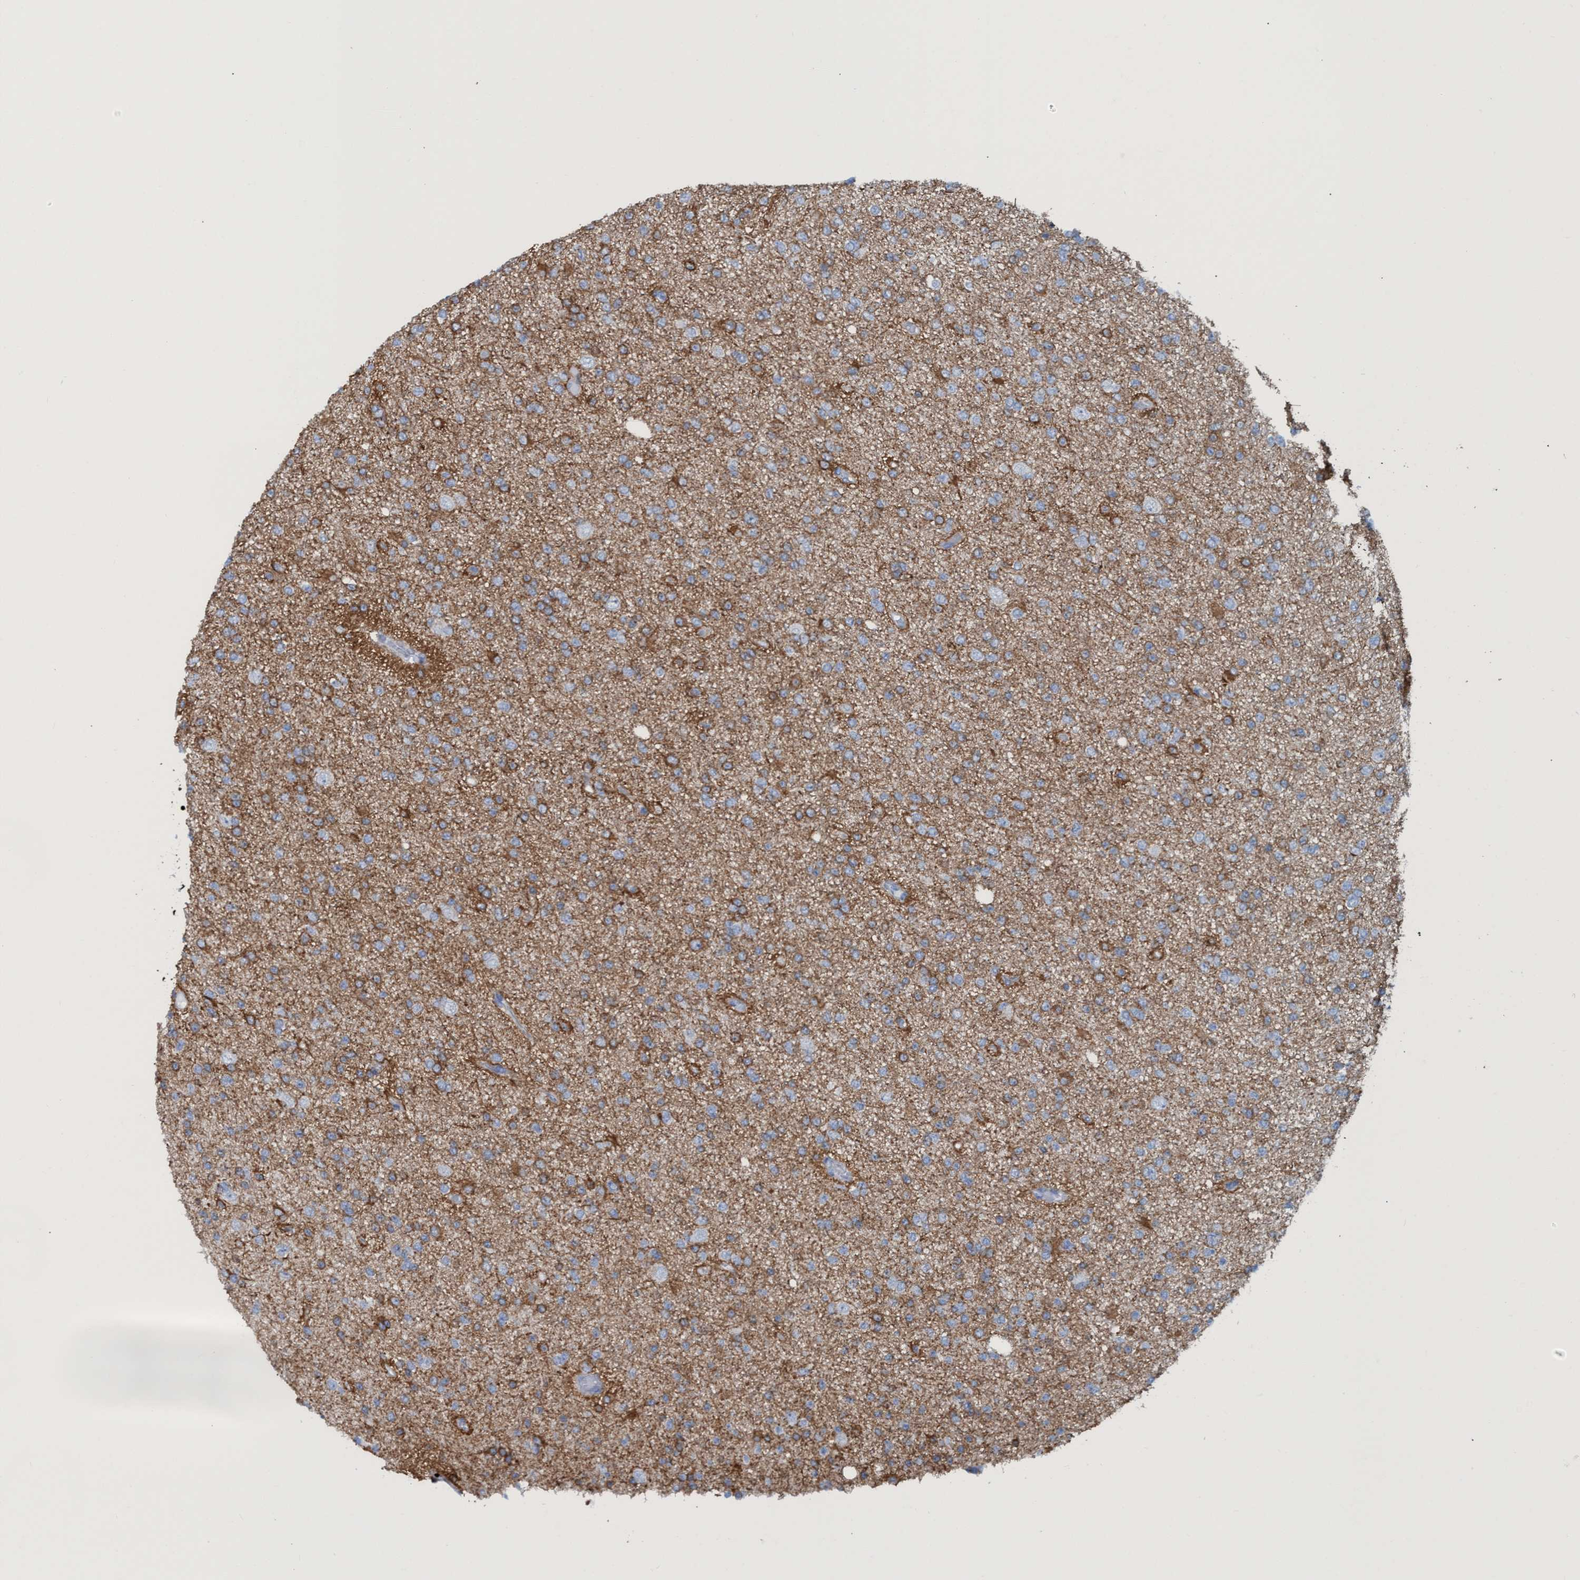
{"staining": {"intensity": "moderate", "quantity": "25%-75%", "location": "cytoplasmic/membranous"}, "tissue": "glioma", "cell_type": "Tumor cells", "image_type": "cancer", "snomed": [{"axis": "morphology", "description": "Glioma, malignant, Low grade"}, {"axis": "topography", "description": "Brain"}], "caption": "A micrograph of human malignant glioma (low-grade) stained for a protein displays moderate cytoplasmic/membranous brown staining in tumor cells.", "gene": "EZR", "patient": {"sex": "female", "age": 22}}